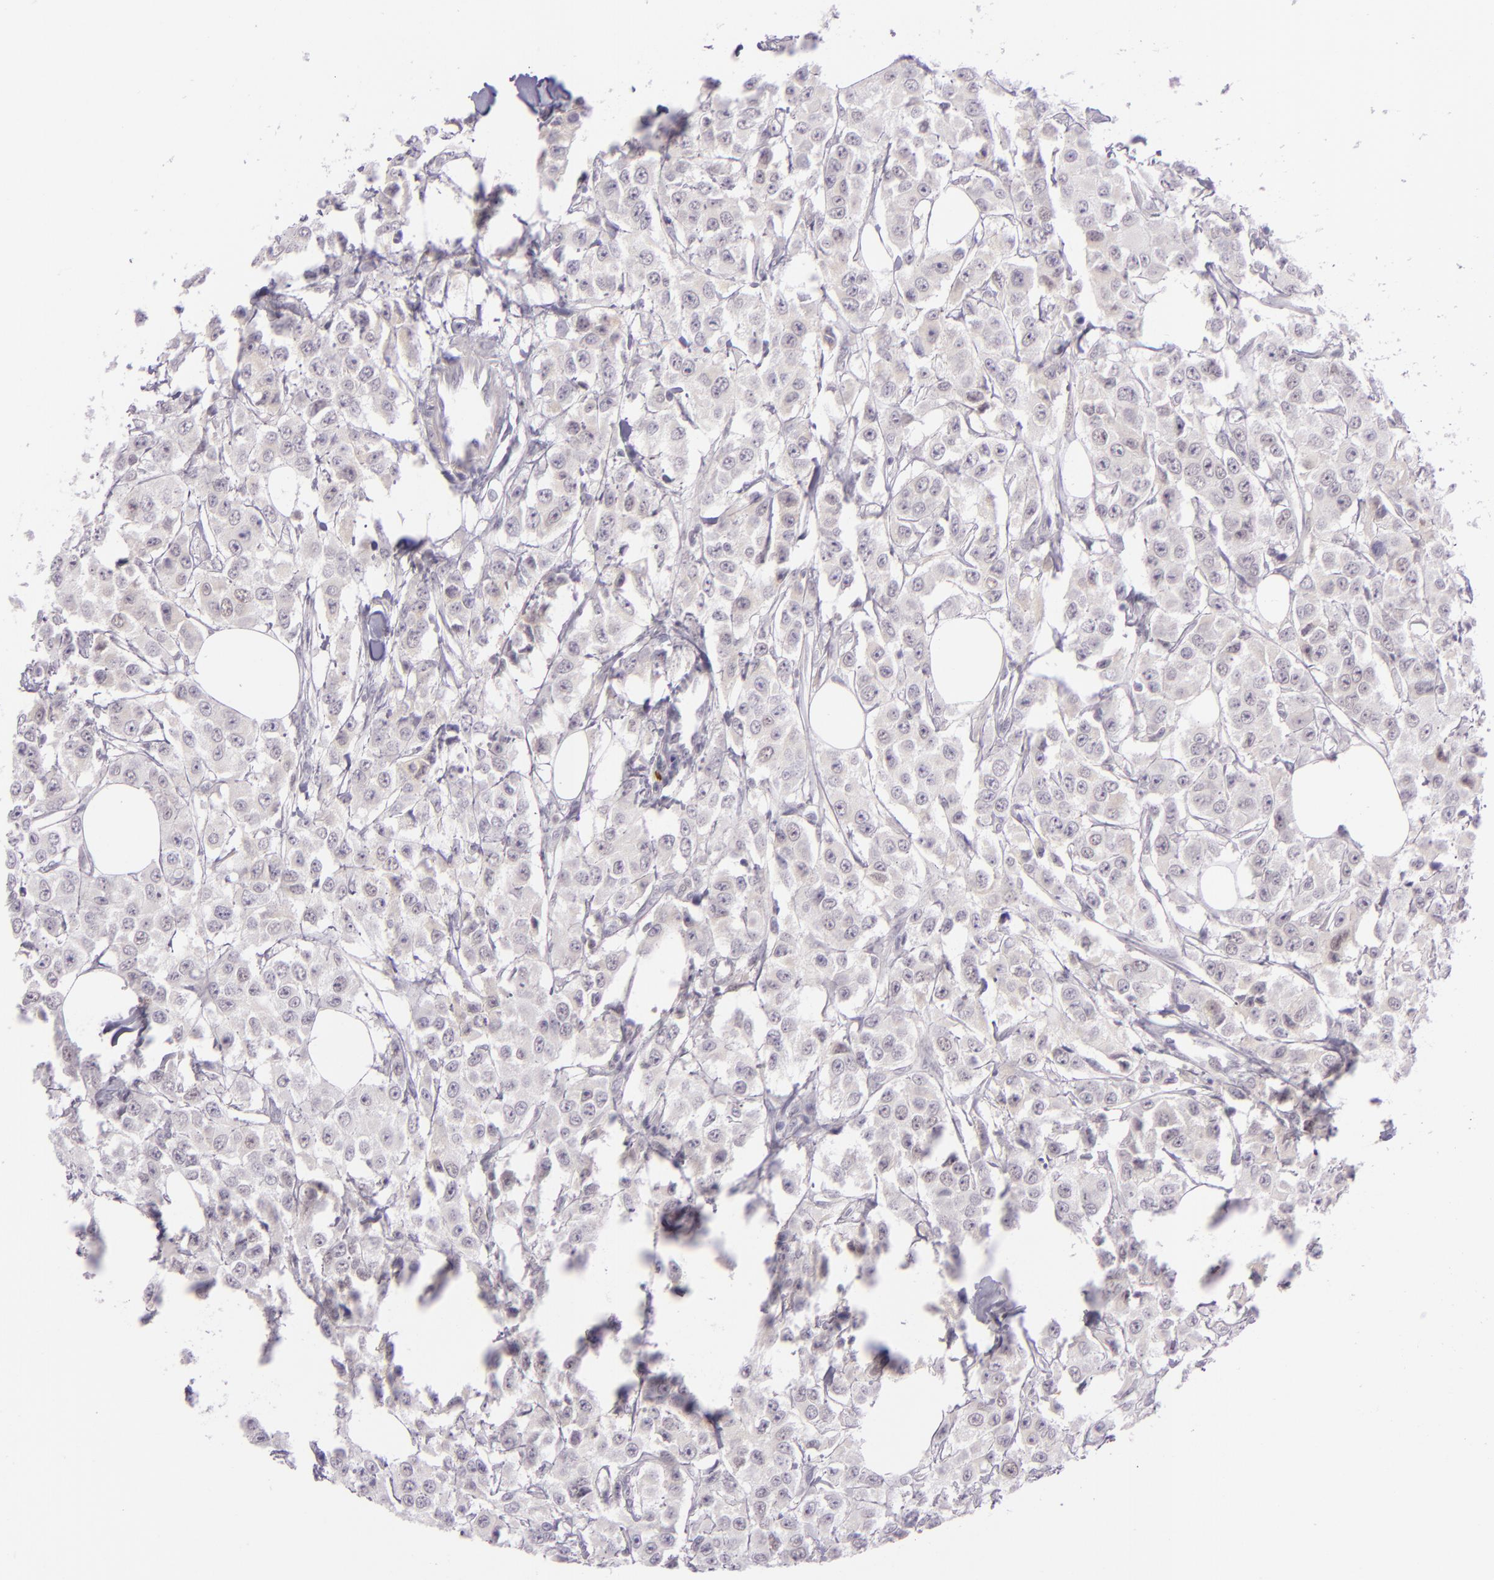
{"staining": {"intensity": "negative", "quantity": "none", "location": "none"}, "tissue": "breast cancer", "cell_type": "Tumor cells", "image_type": "cancer", "snomed": [{"axis": "morphology", "description": "Duct carcinoma"}, {"axis": "topography", "description": "Breast"}], "caption": "High power microscopy photomicrograph of an IHC photomicrograph of invasive ductal carcinoma (breast), revealing no significant expression in tumor cells.", "gene": "CHEK2", "patient": {"sex": "female", "age": 58}}